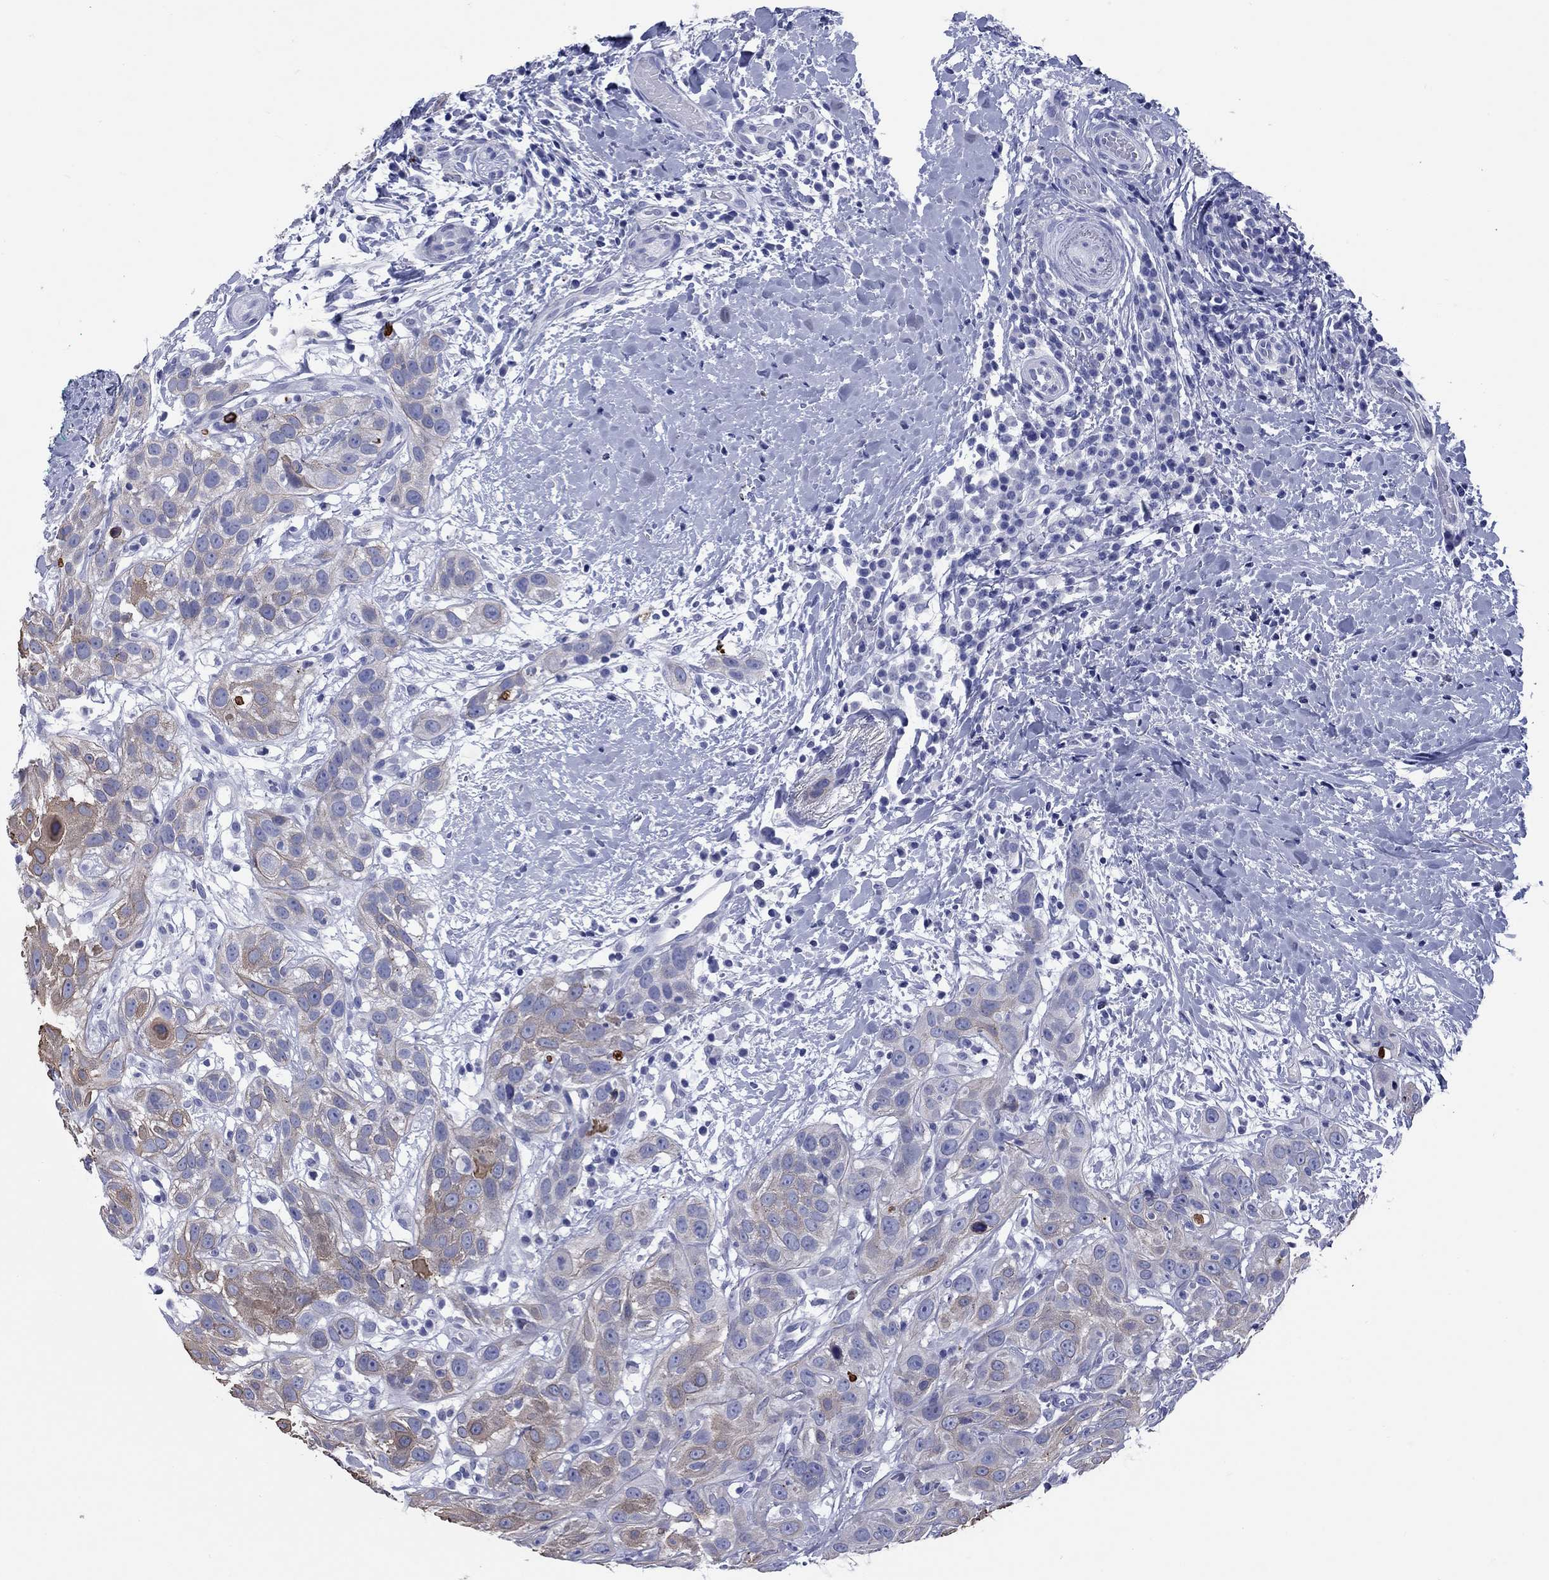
{"staining": {"intensity": "moderate", "quantity": "<25%", "location": "cytoplasmic/membranous"}, "tissue": "head and neck cancer", "cell_type": "Tumor cells", "image_type": "cancer", "snomed": [{"axis": "morphology", "description": "Normal tissue, NOS"}, {"axis": "morphology", "description": "Squamous cell carcinoma, NOS"}, {"axis": "topography", "description": "Oral tissue"}, {"axis": "topography", "description": "Salivary gland"}, {"axis": "topography", "description": "Head-Neck"}], "caption": "The immunohistochemical stain labels moderate cytoplasmic/membranous staining in tumor cells of head and neck squamous cell carcinoma tissue. The protein is shown in brown color, while the nuclei are stained blue.", "gene": "CCNA1", "patient": {"sex": "female", "age": 62}}